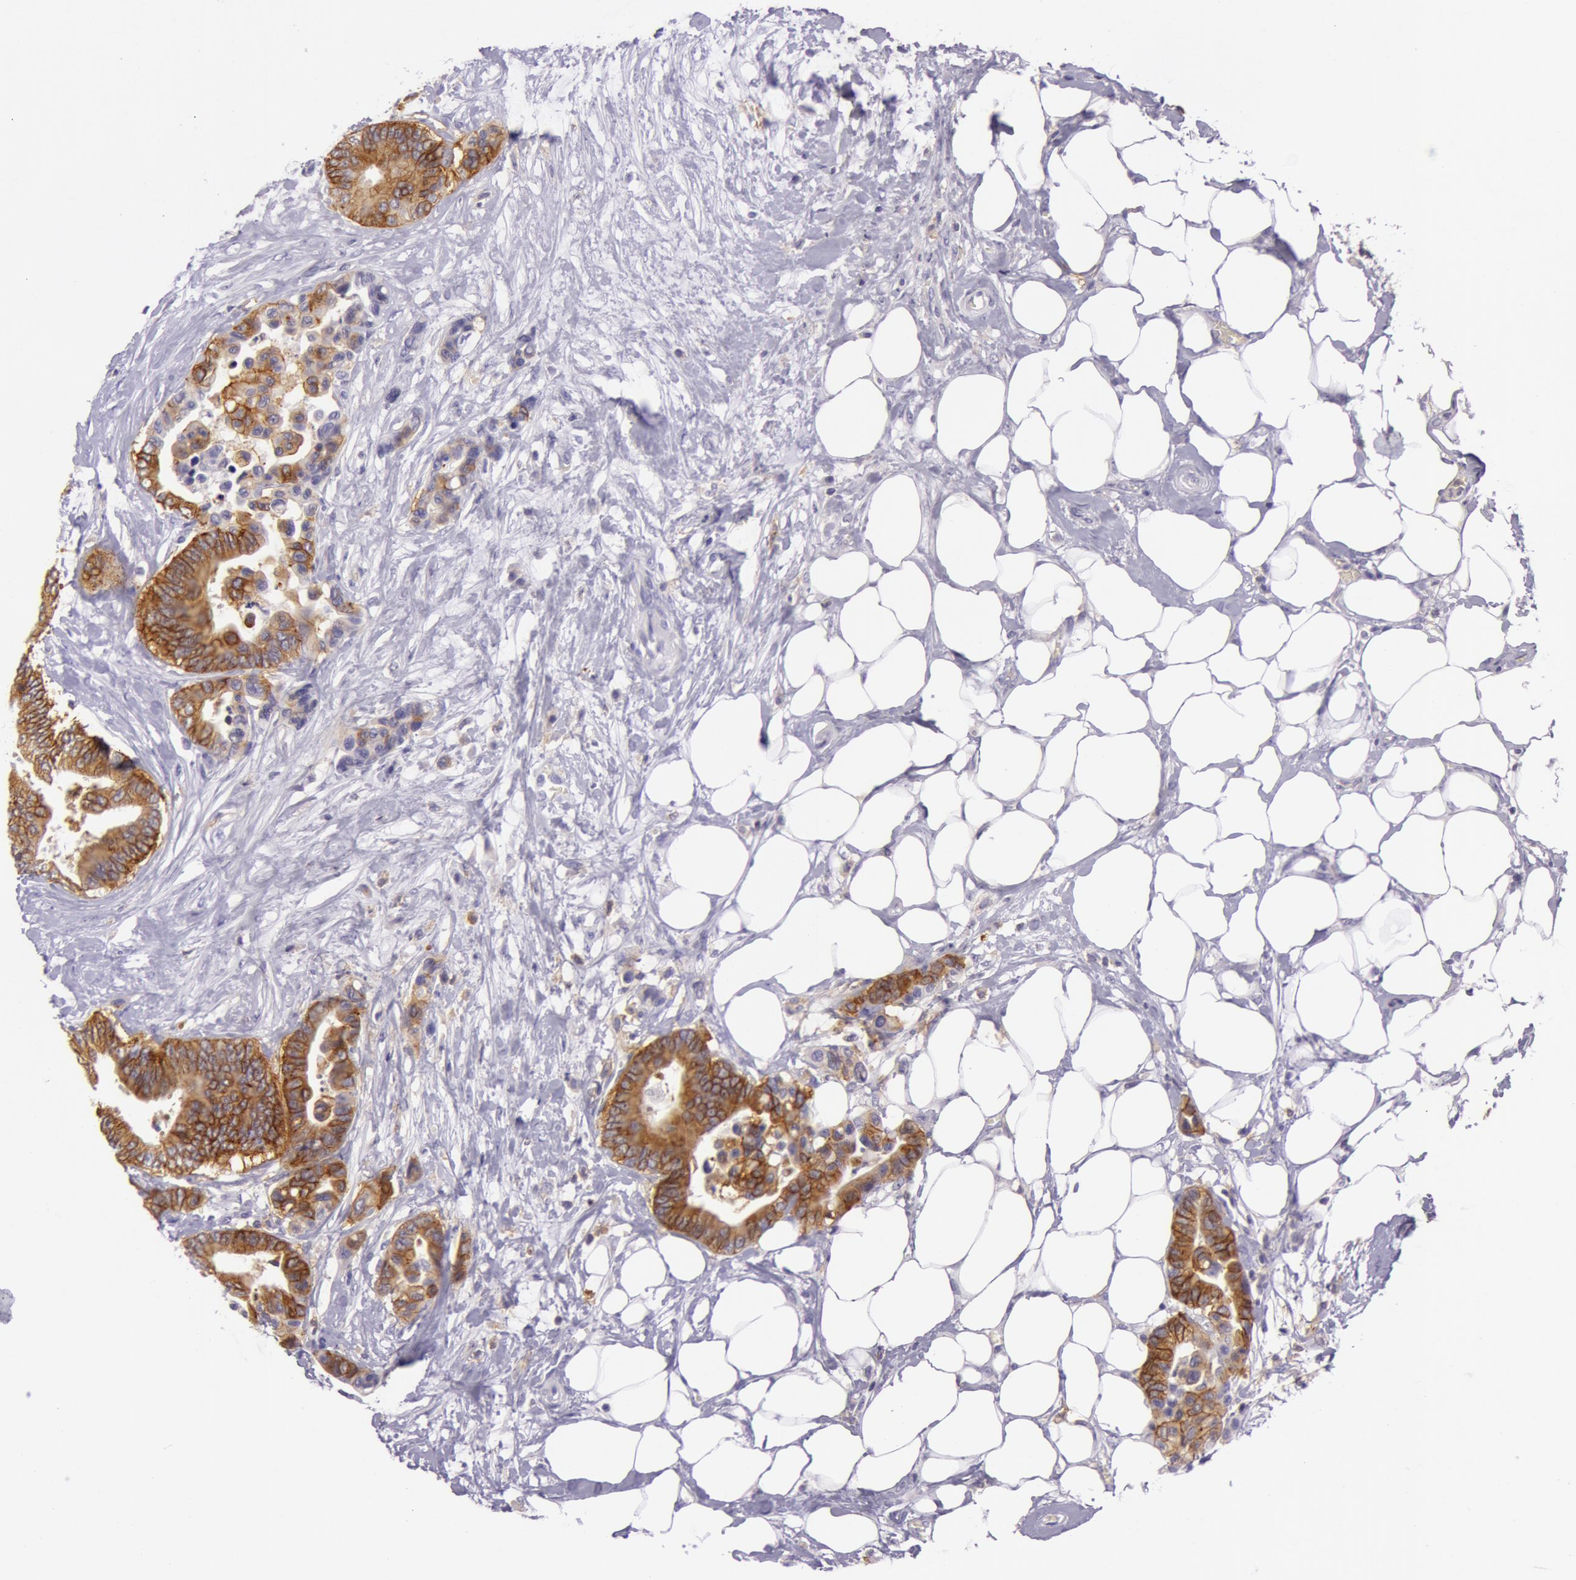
{"staining": {"intensity": "strong", "quantity": ">75%", "location": "cytoplasmic/membranous"}, "tissue": "colorectal cancer", "cell_type": "Tumor cells", "image_type": "cancer", "snomed": [{"axis": "morphology", "description": "Adenocarcinoma, NOS"}, {"axis": "topography", "description": "Colon"}], "caption": "Immunohistochemical staining of human colorectal adenocarcinoma shows strong cytoplasmic/membranous protein staining in approximately >75% of tumor cells.", "gene": "LY75", "patient": {"sex": "male", "age": 82}}